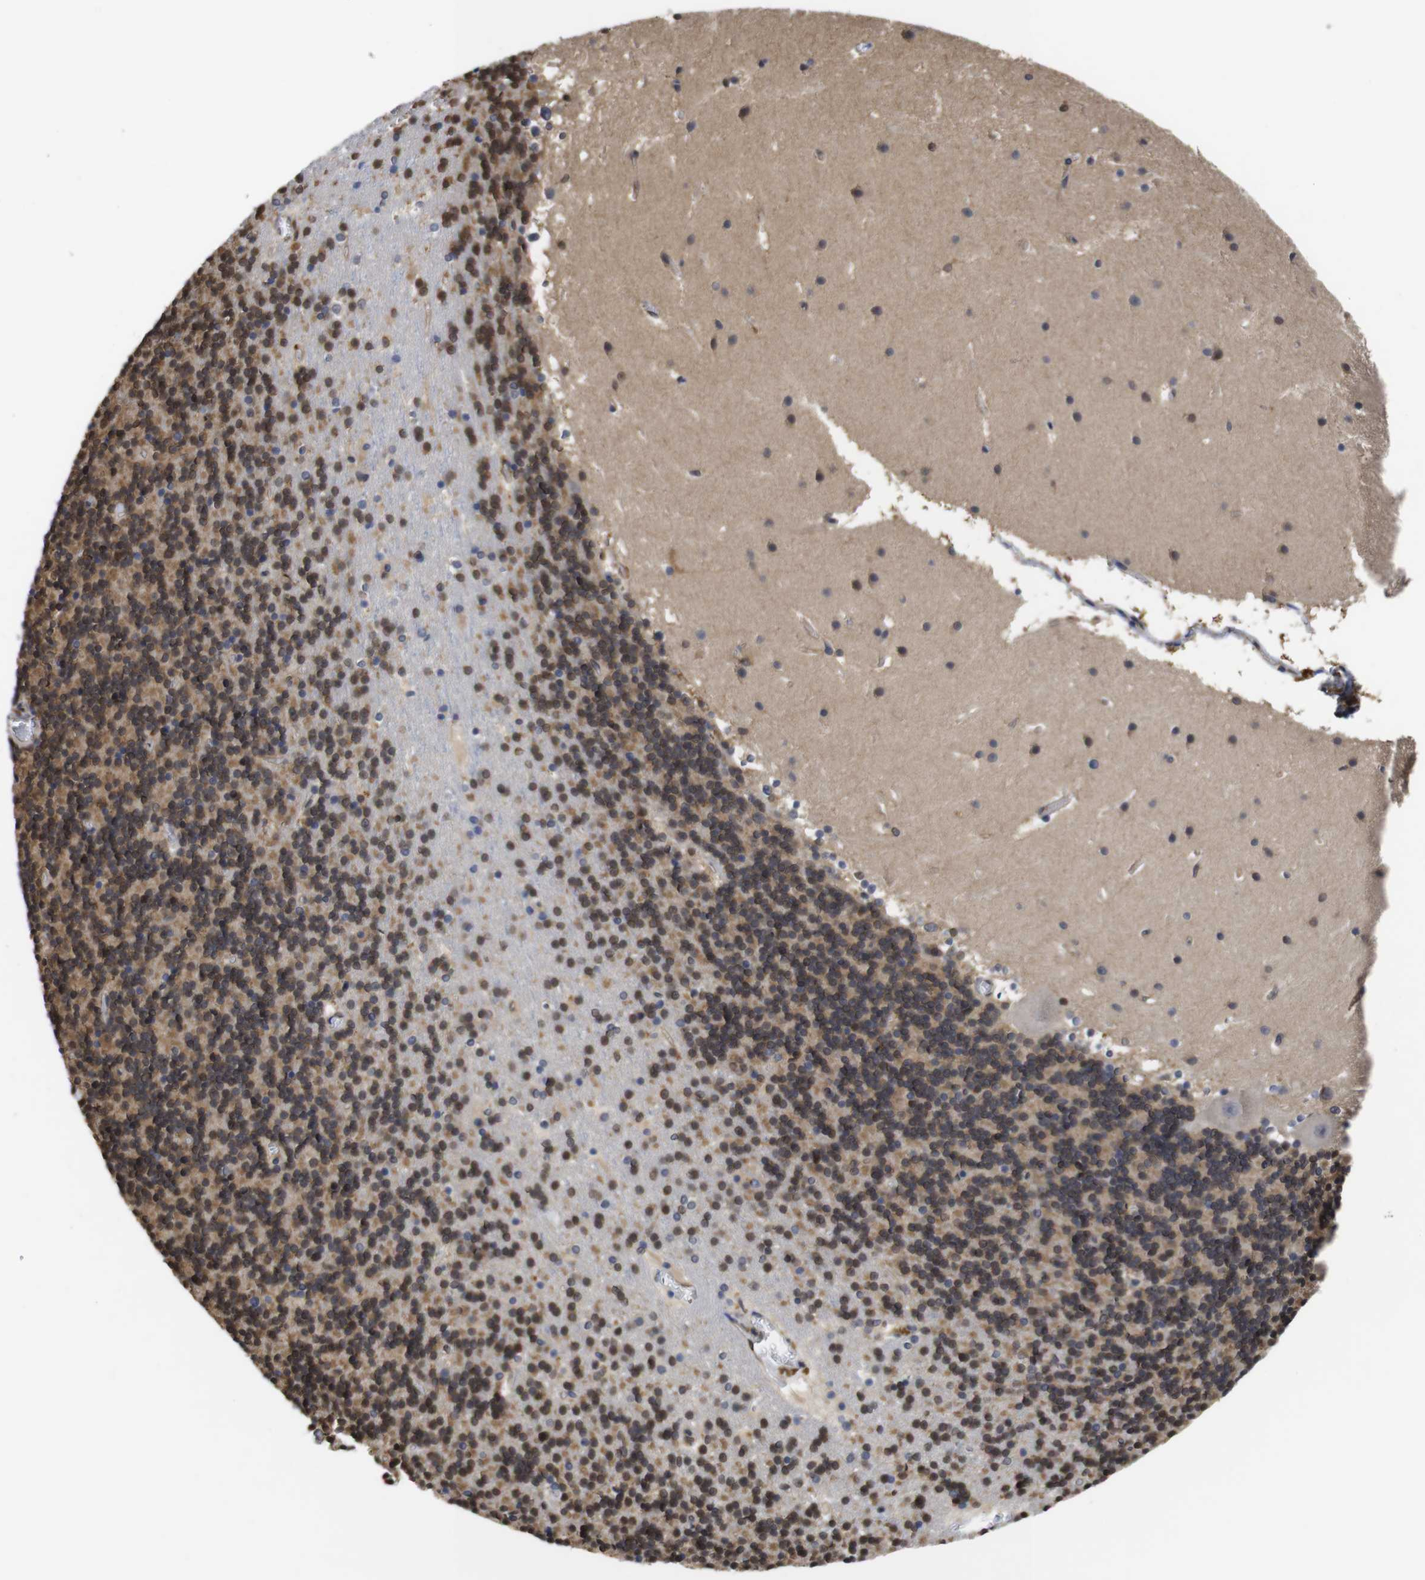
{"staining": {"intensity": "moderate", "quantity": ">75%", "location": "cytoplasmic/membranous,nuclear"}, "tissue": "cerebellum", "cell_type": "Cells in granular layer", "image_type": "normal", "snomed": [{"axis": "morphology", "description": "Normal tissue, NOS"}, {"axis": "topography", "description": "Cerebellum"}], "caption": "Immunohistochemistry (IHC) of unremarkable human cerebellum reveals medium levels of moderate cytoplasmic/membranous,nuclear expression in approximately >75% of cells in granular layer. The protein of interest is stained brown, and the nuclei are stained in blue (DAB IHC with brightfield microscopy, high magnification).", "gene": "SUMO3", "patient": {"sex": "male", "age": 45}}